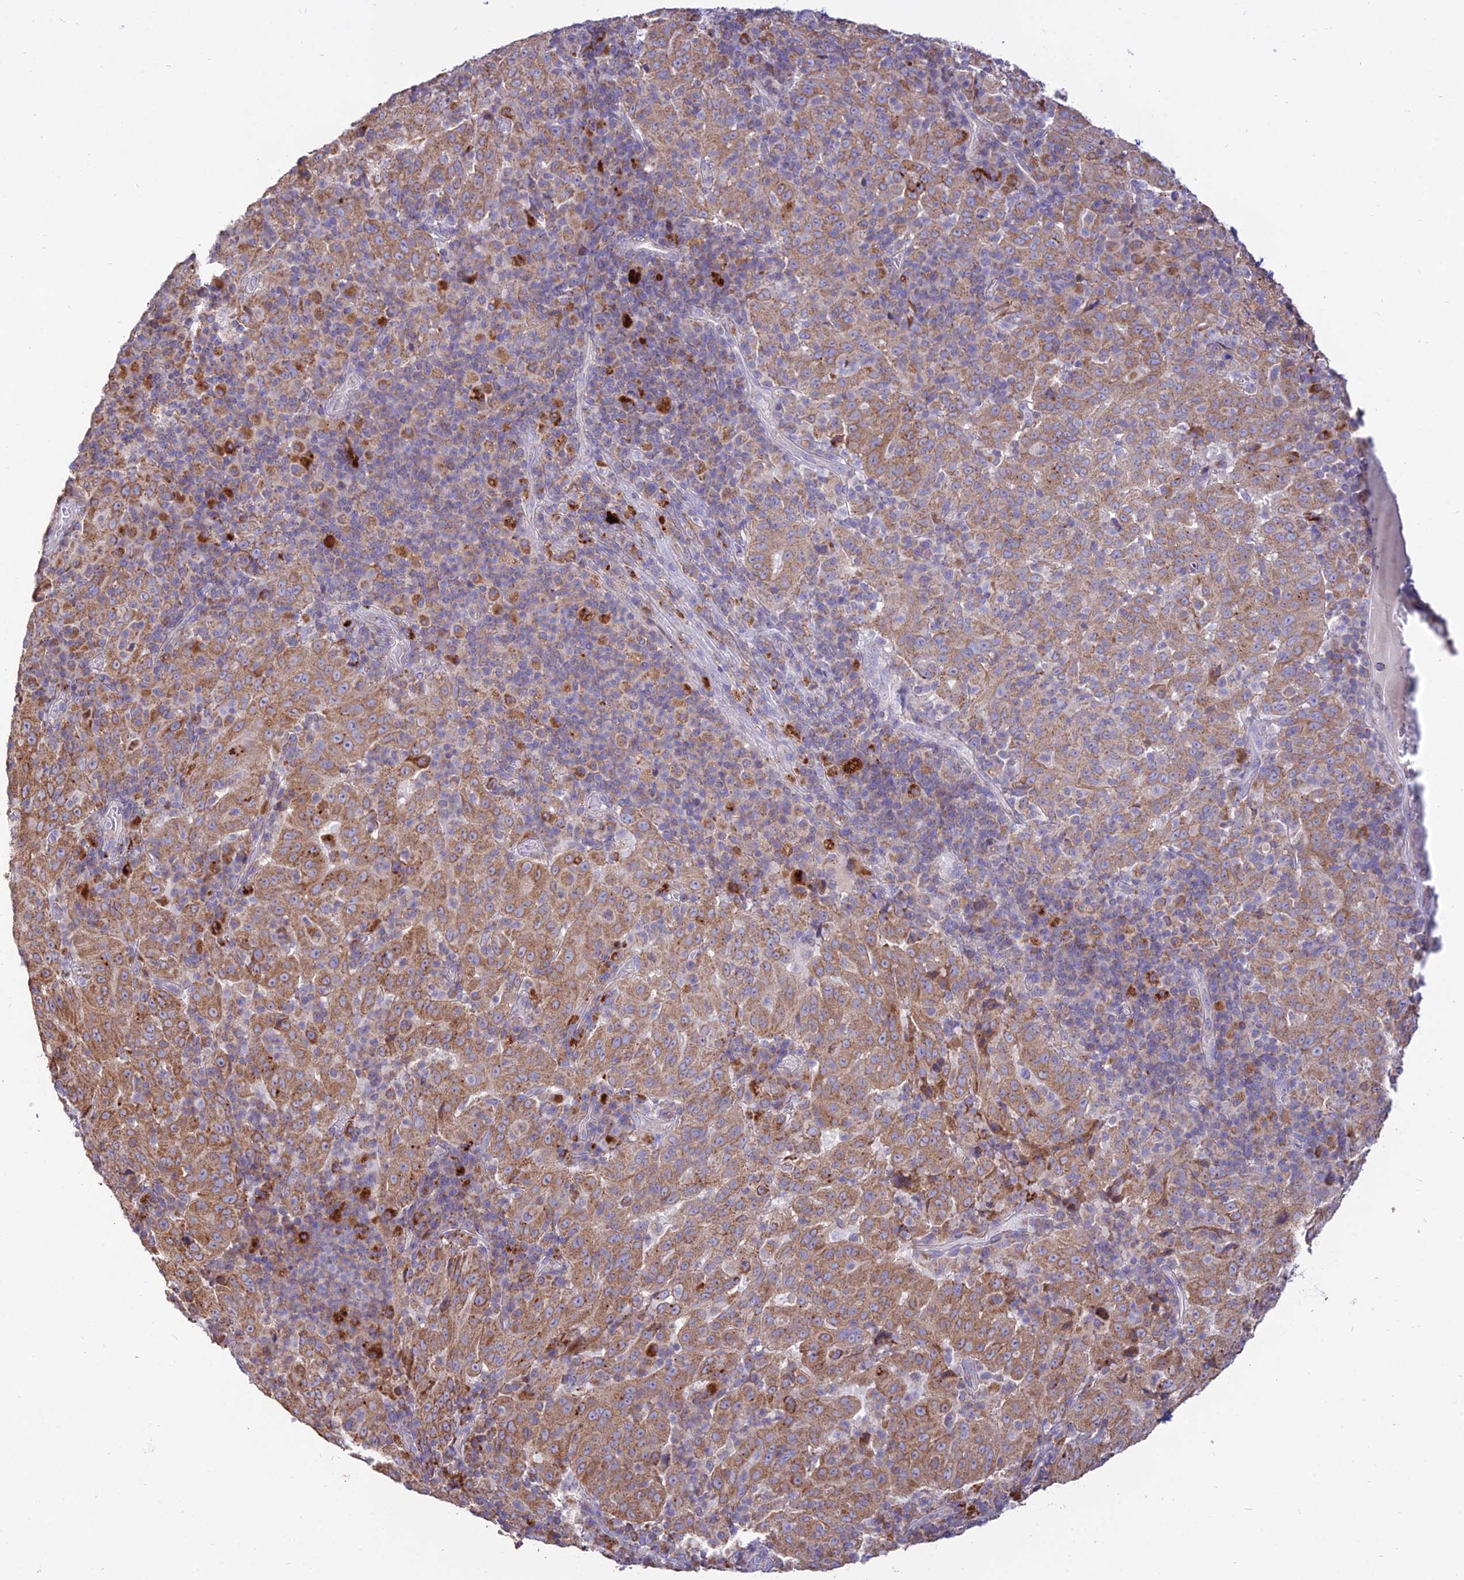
{"staining": {"intensity": "moderate", "quantity": ">75%", "location": "cytoplasmic/membranous"}, "tissue": "pancreatic cancer", "cell_type": "Tumor cells", "image_type": "cancer", "snomed": [{"axis": "morphology", "description": "Adenocarcinoma, NOS"}, {"axis": "topography", "description": "Pancreas"}], "caption": "Immunohistochemistry (IHC) histopathology image of neoplastic tissue: pancreatic adenocarcinoma stained using IHC shows medium levels of moderate protein expression localized specifically in the cytoplasmic/membranous of tumor cells, appearing as a cytoplasmic/membranous brown color.", "gene": "PNLIPRP3", "patient": {"sex": "male", "age": 63}}